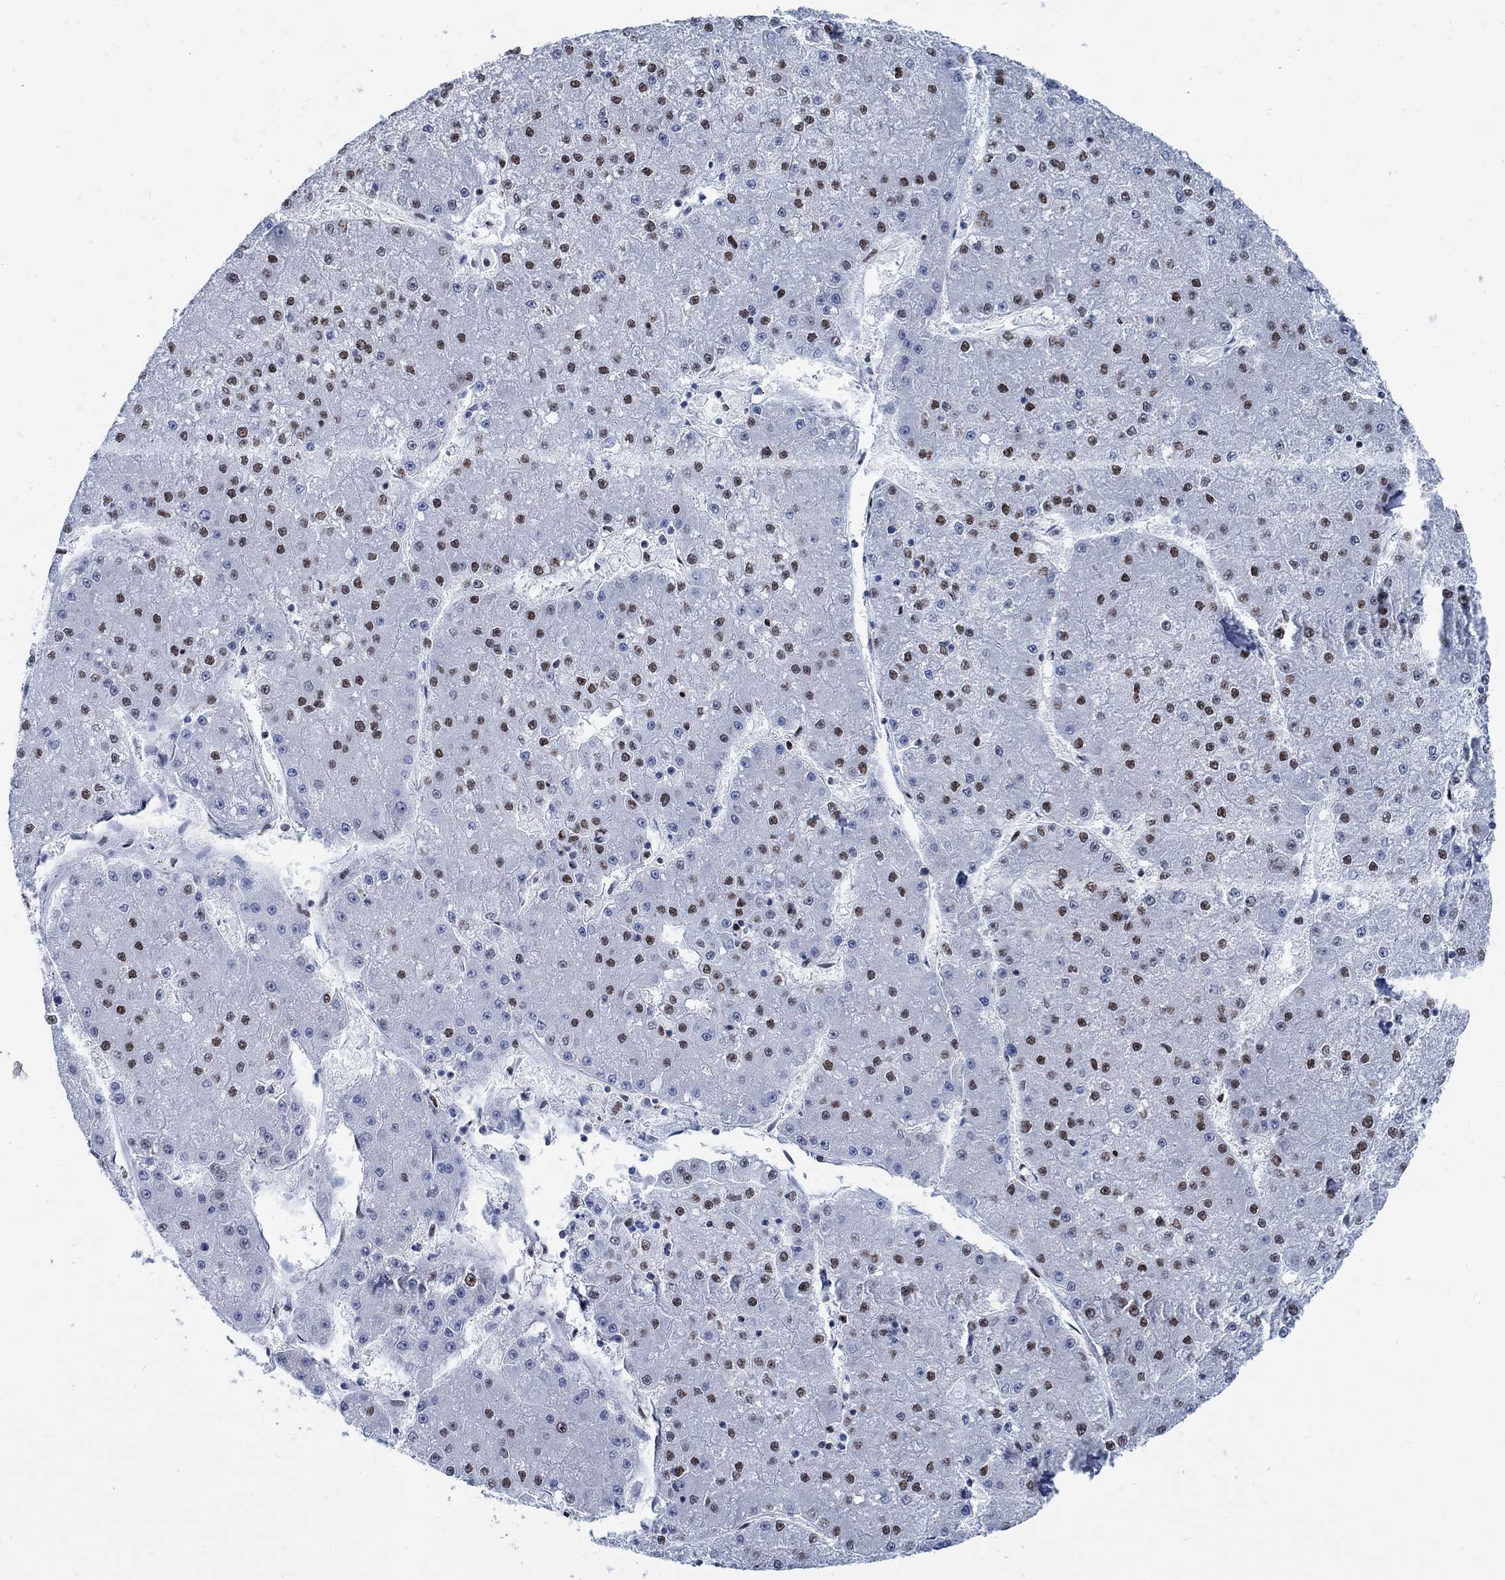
{"staining": {"intensity": "moderate", "quantity": "25%-75%", "location": "nuclear"}, "tissue": "liver cancer", "cell_type": "Tumor cells", "image_type": "cancer", "snomed": [{"axis": "morphology", "description": "Carcinoma, Hepatocellular, NOS"}, {"axis": "topography", "description": "Liver"}], "caption": "A high-resolution micrograph shows immunohistochemistry (IHC) staining of liver cancer, which demonstrates moderate nuclear expression in about 25%-75% of tumor cells.", "gene": "DLK1", "patient": {"sex": "male", "age": 73}}